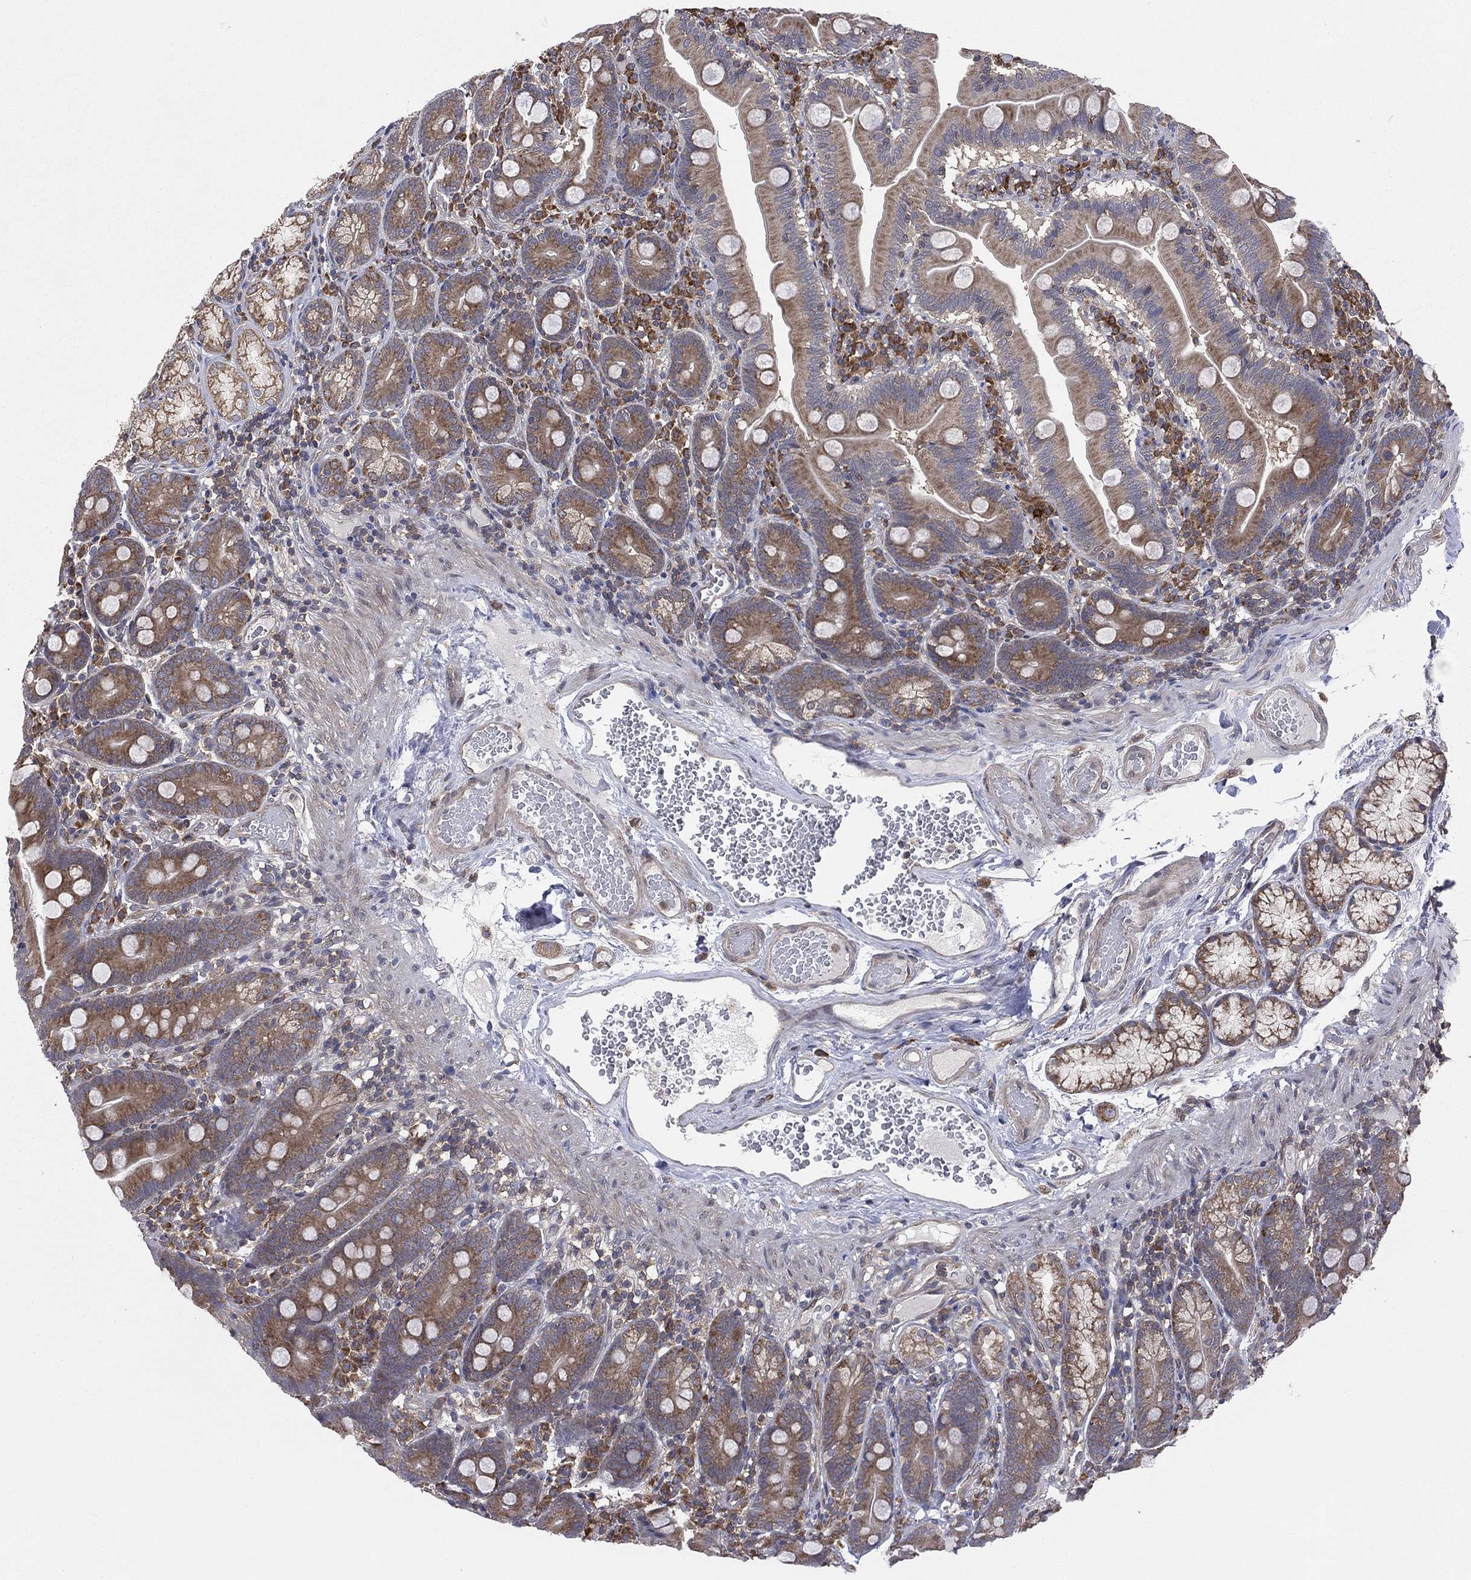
{"staining": {"intensity": "moderate", "quantity": "25%-75%", "location": "cytoplasmic/membranous"}, "tissue": "duodenum", "cell_type": "Glandular cells", "image_type": "normal", "snomed": [{"axis": "morphology", "description": "Normal tissue, NOS"}, {"axis": "topography", "description": "Duodenum"}], "caption": "Protein staining reveals moderate cytoplasmic/membranous positivity in approximately 25%-75% of glandular cells in unremarkable duodenum.", "gene": "C2orf76", "patient": {"sex": "female", "age": 67}}